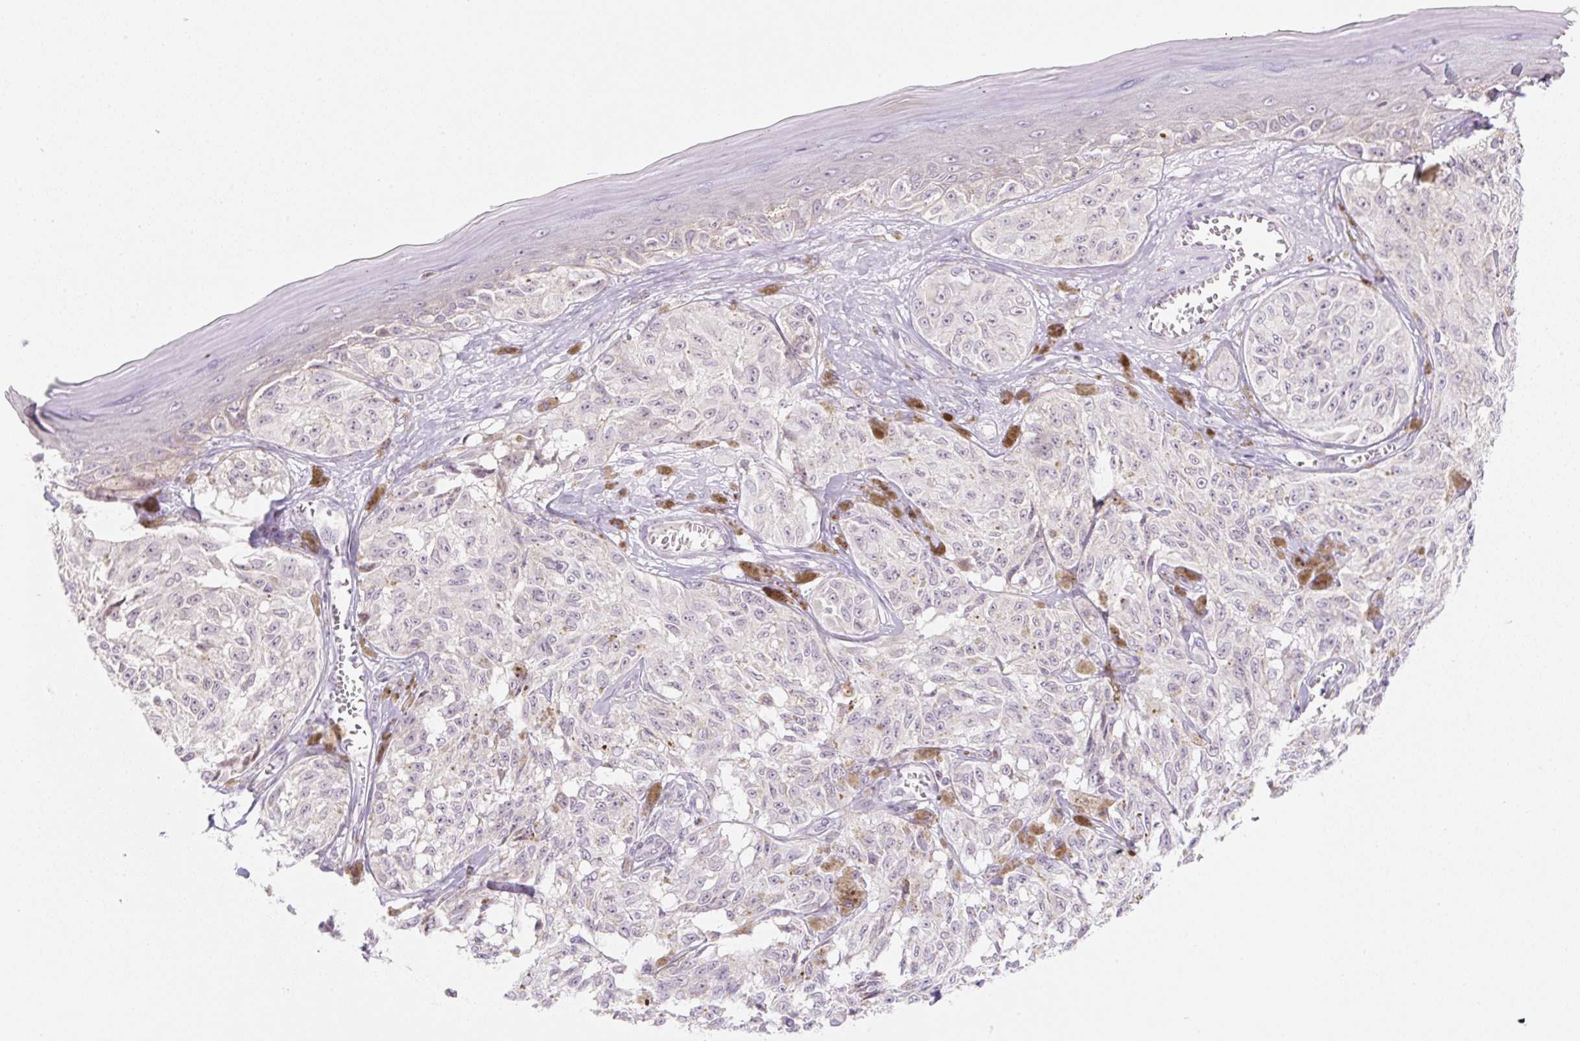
{"staining": {"intensity": "negative", "quantity": "none", "location": "none"}, "tissue": "melanoma", "cell_type": "Tumor cells", "image_type": "cancer", "snomed": [{"axis": "morphology", "description": "Malignant melanoma, NOS"}, {"axis": "topography", "description": "Skin"}], "caption": "This is an immunohistochemistry histopathology image of malignant melanoma. There is no staining in tumor cells.", "gene": "CASKIN1", "patient": {"sex": "male", "age": 68}}